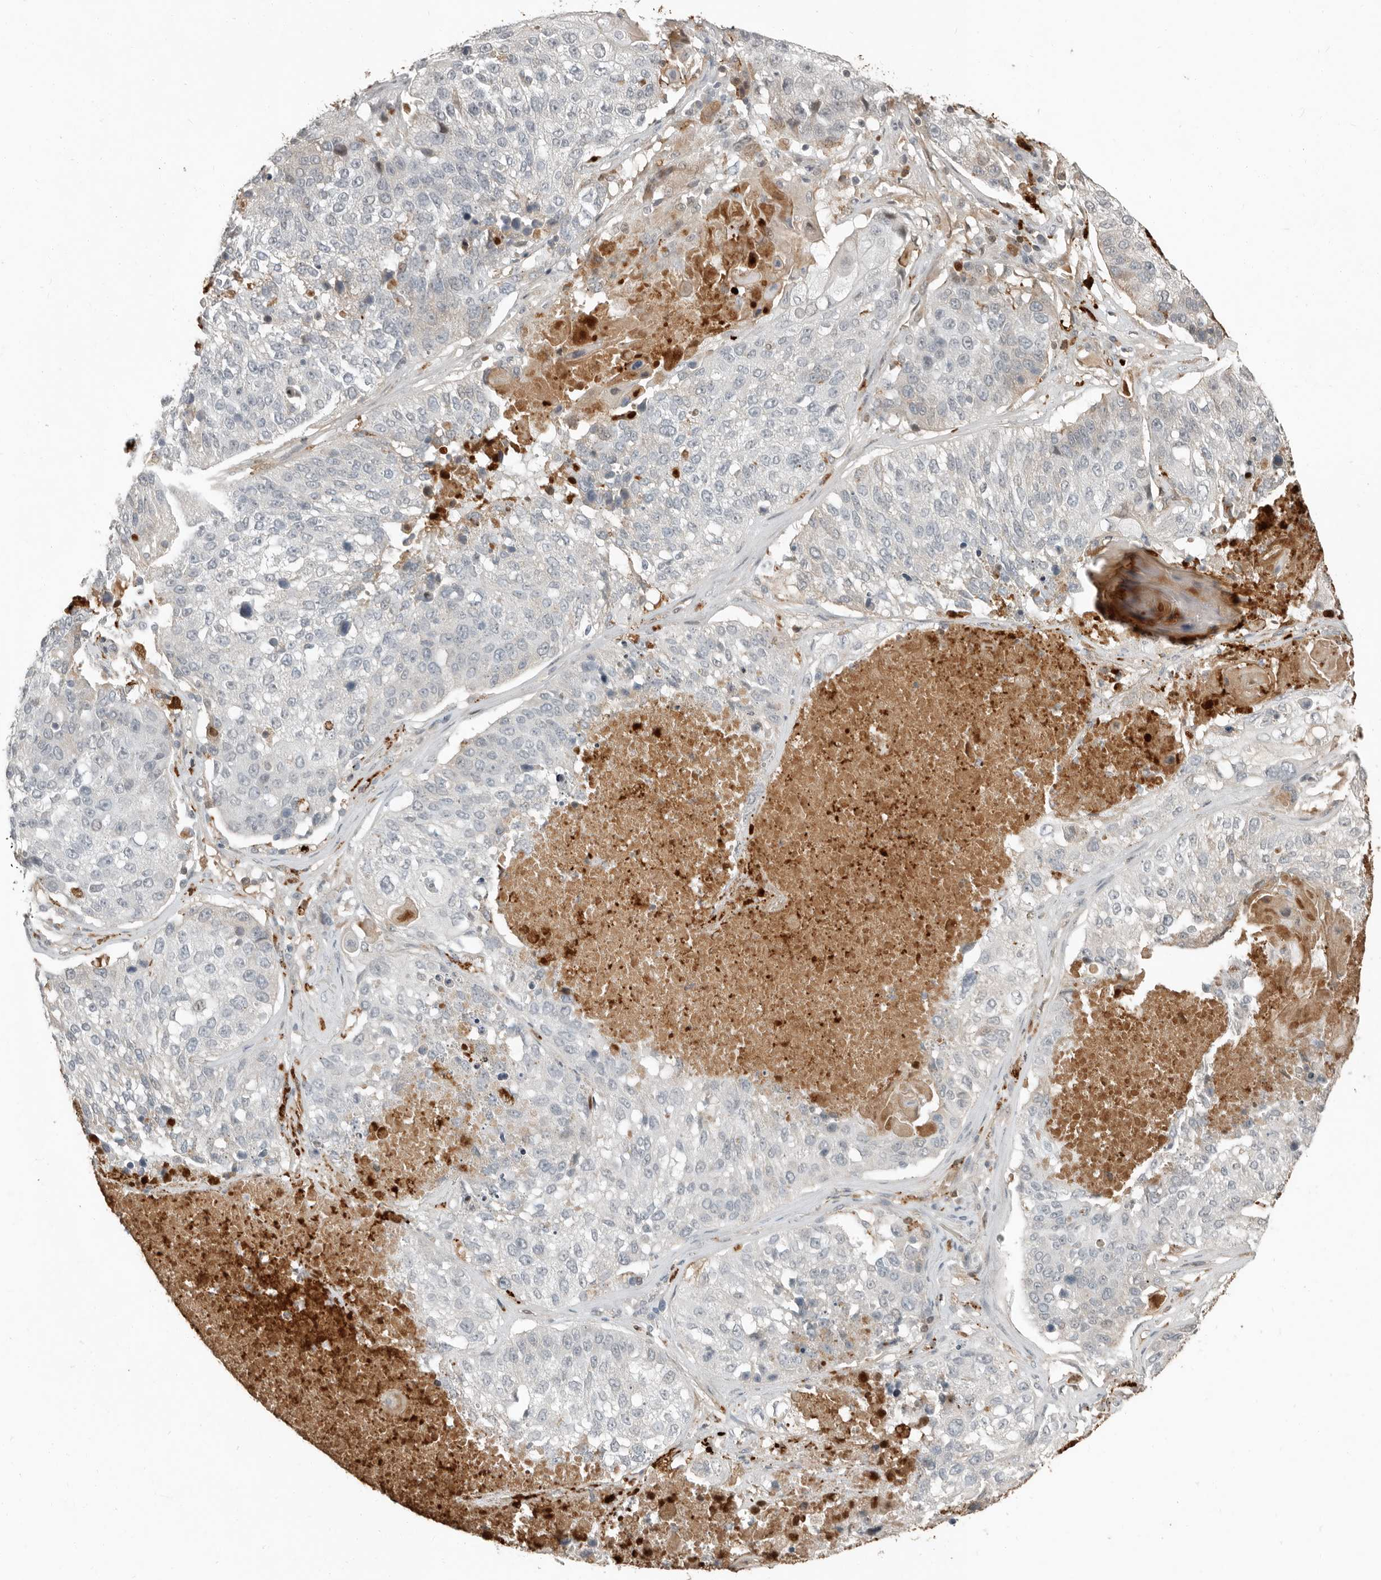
{"staining": {"intensity": "negative", "quantity": "none", "location": "none"}, "tissue": "lung cancer", "cell_type": "Tumor cells", "image_type": "cancer", "snomed": [{"axis": "morphology", "description": "Squamous cell carcinoma, NOS"}, {"axis": "topography", "description": "Lung"}], "caption": "There is no significant positivity in tumor cells of lung squamous cell carcinoma. (Stains: DAB immunohistochemistry with hematoxylin counter stain, Microscopy: brightfield microscopy at high magnification).", "gene": "KLHL38", "patient": {"sex": "male", "age": 61}}